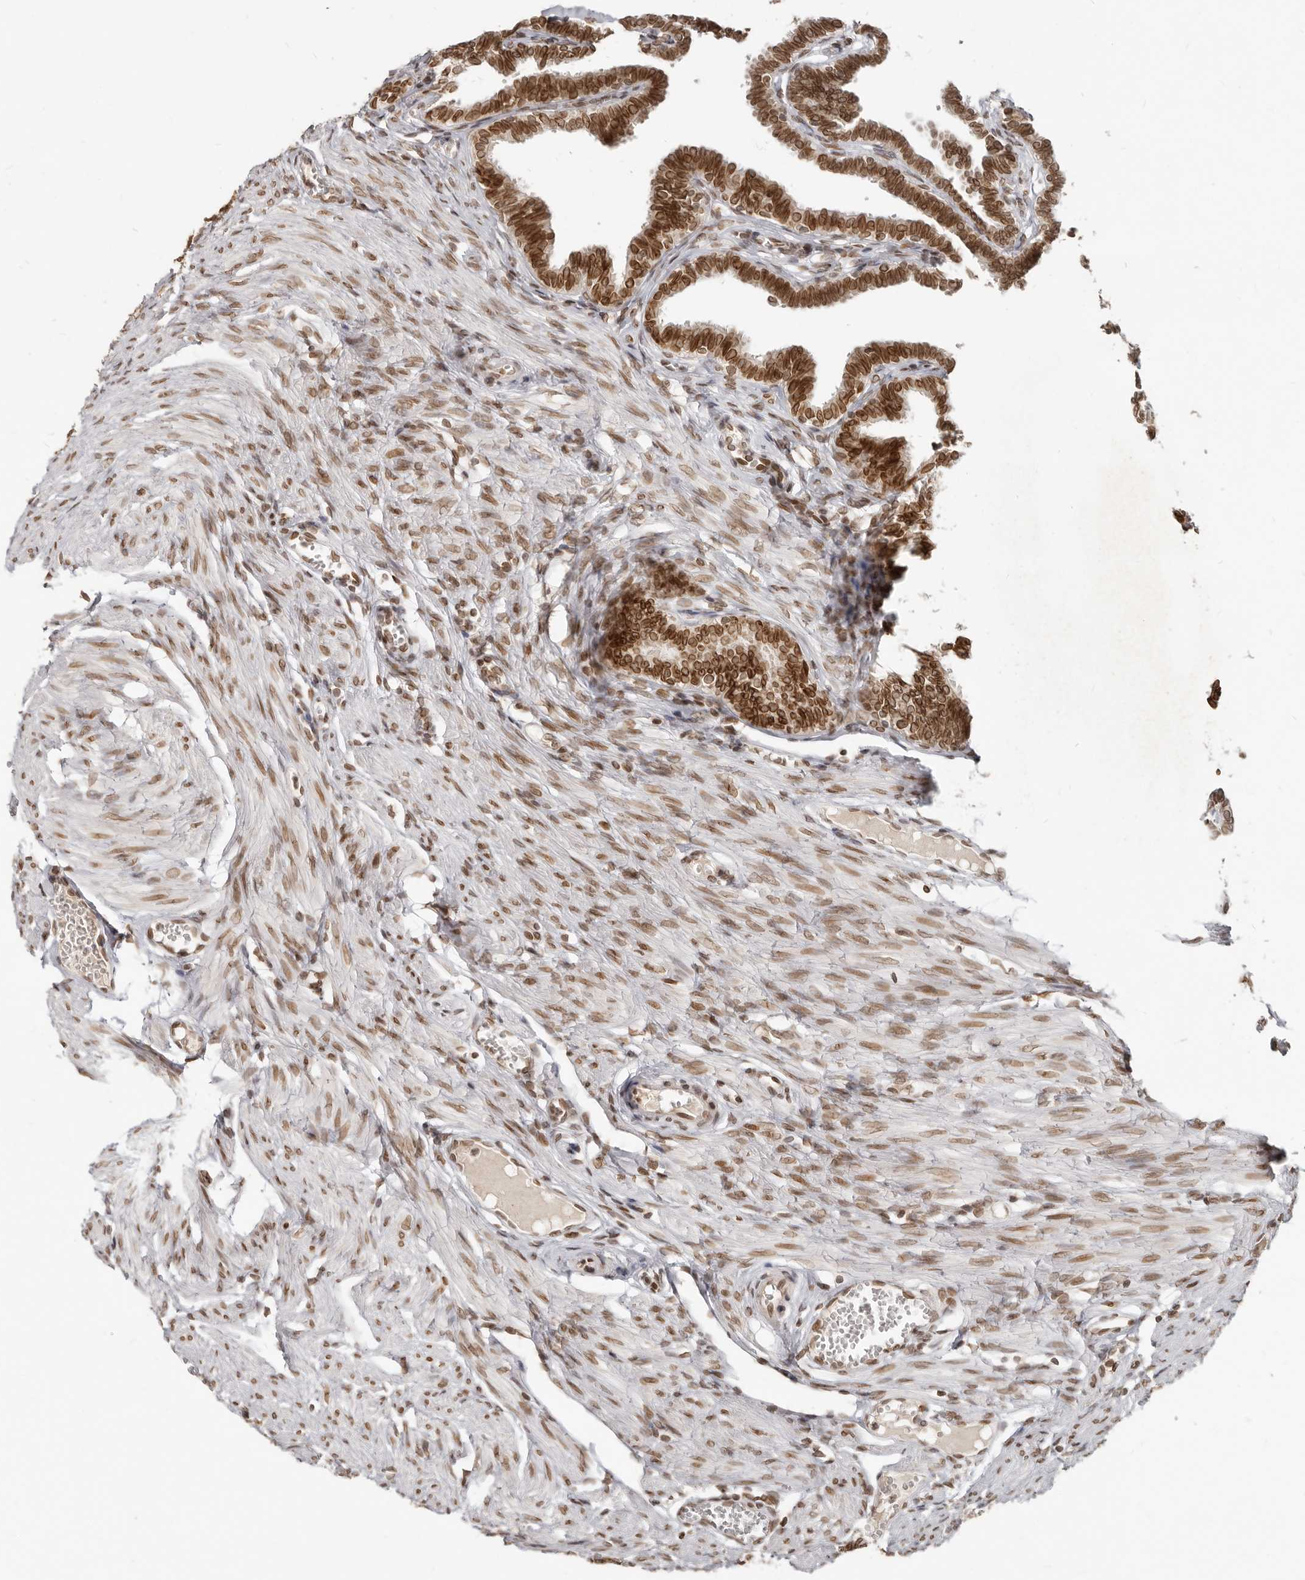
{"staining": {"intensity": "strong", "quantity": ">75%", "location": "cytoplasmic/membranous,nuclear"}, "tissue": "fallopian tube", "cell_type": "Glandular cells", "image_type": "normal", "snomed": [{"axis": "morphology", "description": "Normal tissue, NOS"}, {"axis": "topography", "description": "Fallopian tube"}, {"axis": "topography", "description": "Ovary"}], "caption": "Protein expression analysis of unremarkable human fallopian tube reveals strong cytoplasmic/membranous,nuclear staining in about >75% of glandular cells. The staining was performed using DAB to visualize the protein expression in brown, while the nuclei were stained in blue with hematoxylin (Magnification: 20x).", "gene": "NUP153", "patient": {"sex": "female", "age": 23}}